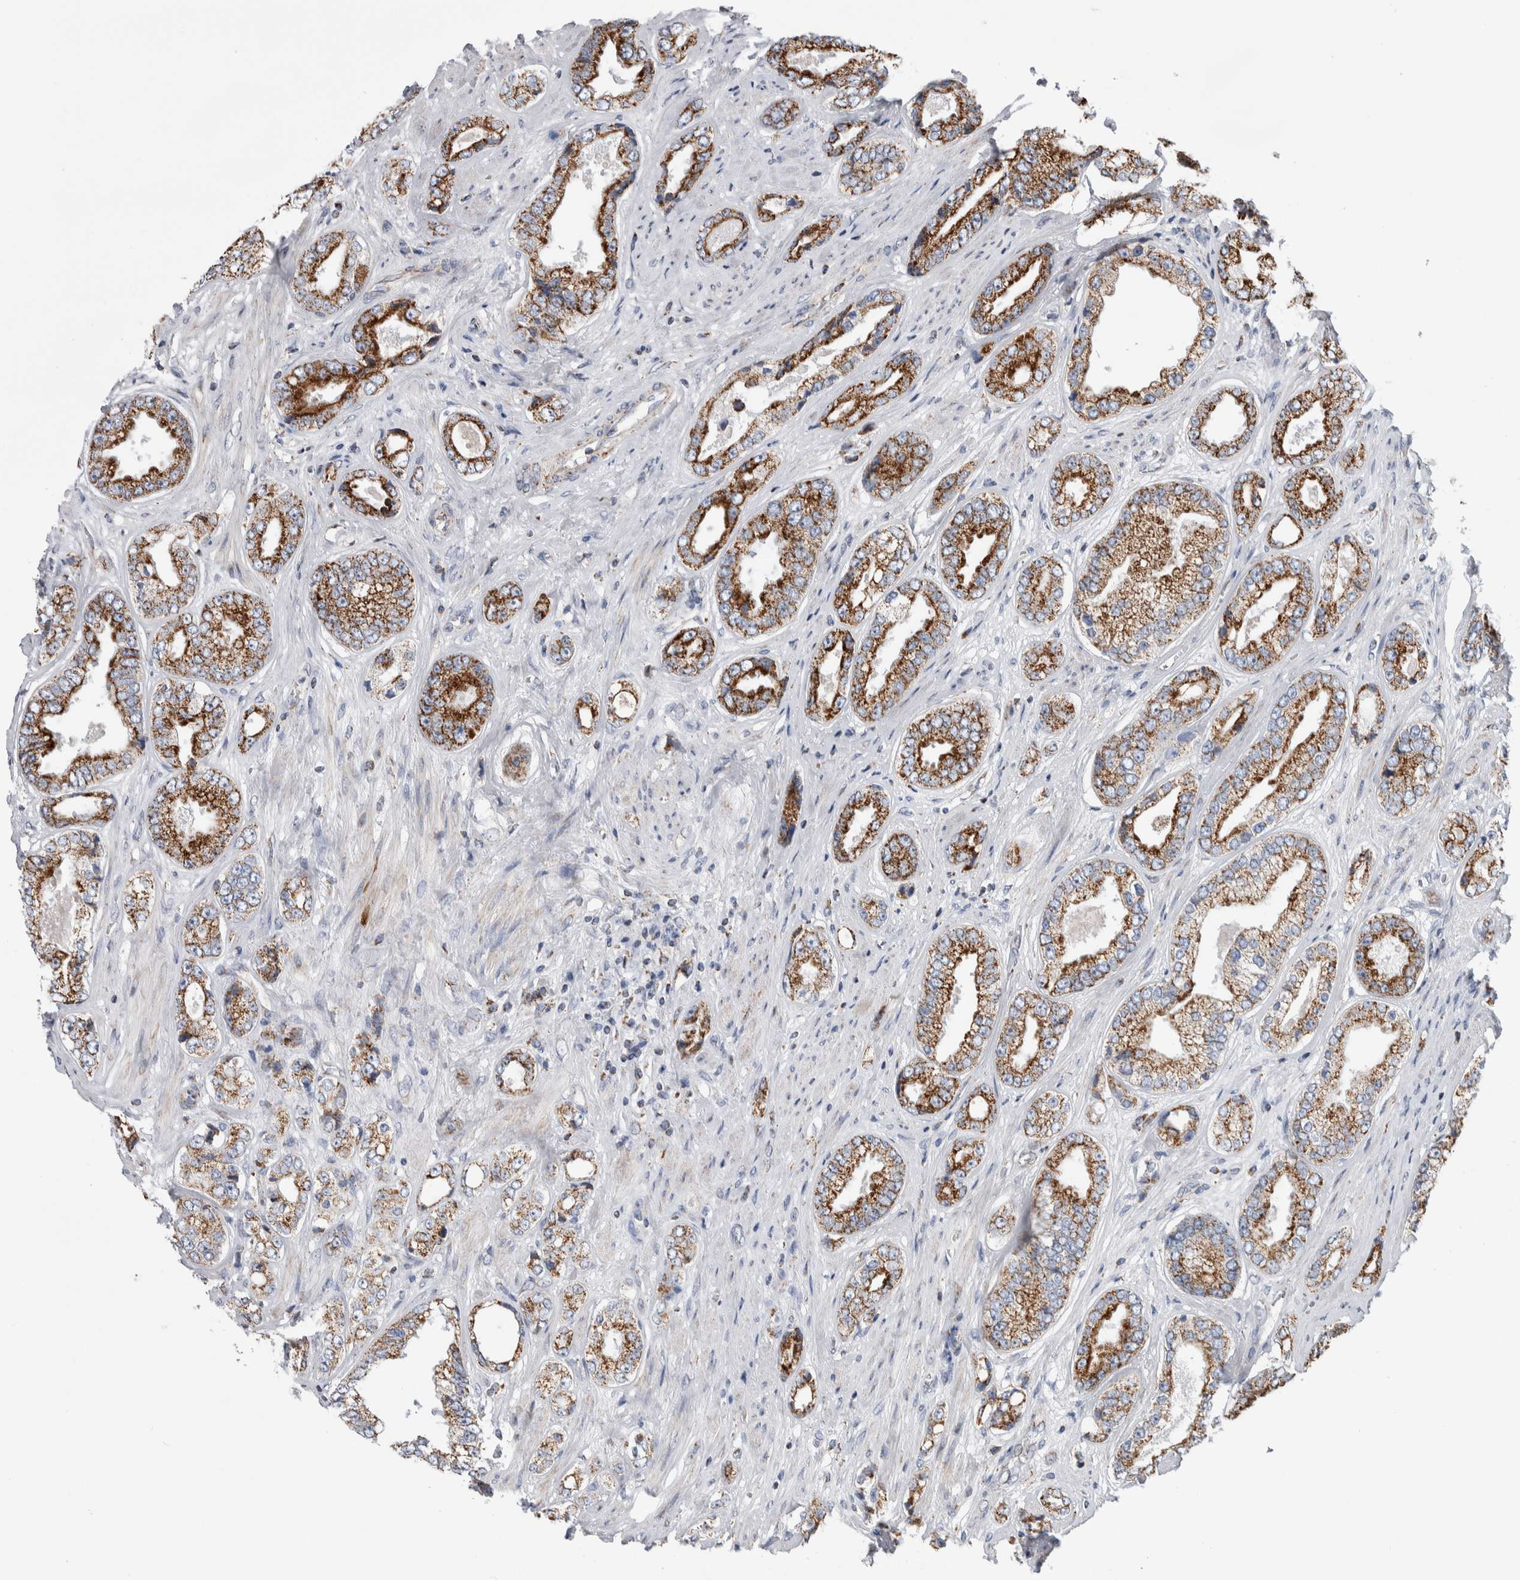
{"staining": {"intensity": "strong", "quantity": ">75%", "location": "cytoplasmic/membranous"}, "tissue": "prostate cancer", "cell_type": "Tumor cells", "image_type": "cancer", "snomed": [{"axis": "morphology", "description": "Adenocarcinoma, High grade"}, {"axis": "topography", "description": "Prostate"}], "caption": "The histopathology image exhibits a brown stain indicating the presence of a protein in the cytoplasmic/membranous of tumor cells in prostate cancer (adenocarcinoma (high-grade)). (DAB (3,3'-diaminobenzidine) IHC with brightfield microscopy, high magnification).", "gene": "ETFA", "patient": {"sex": "male", "age": 61}}